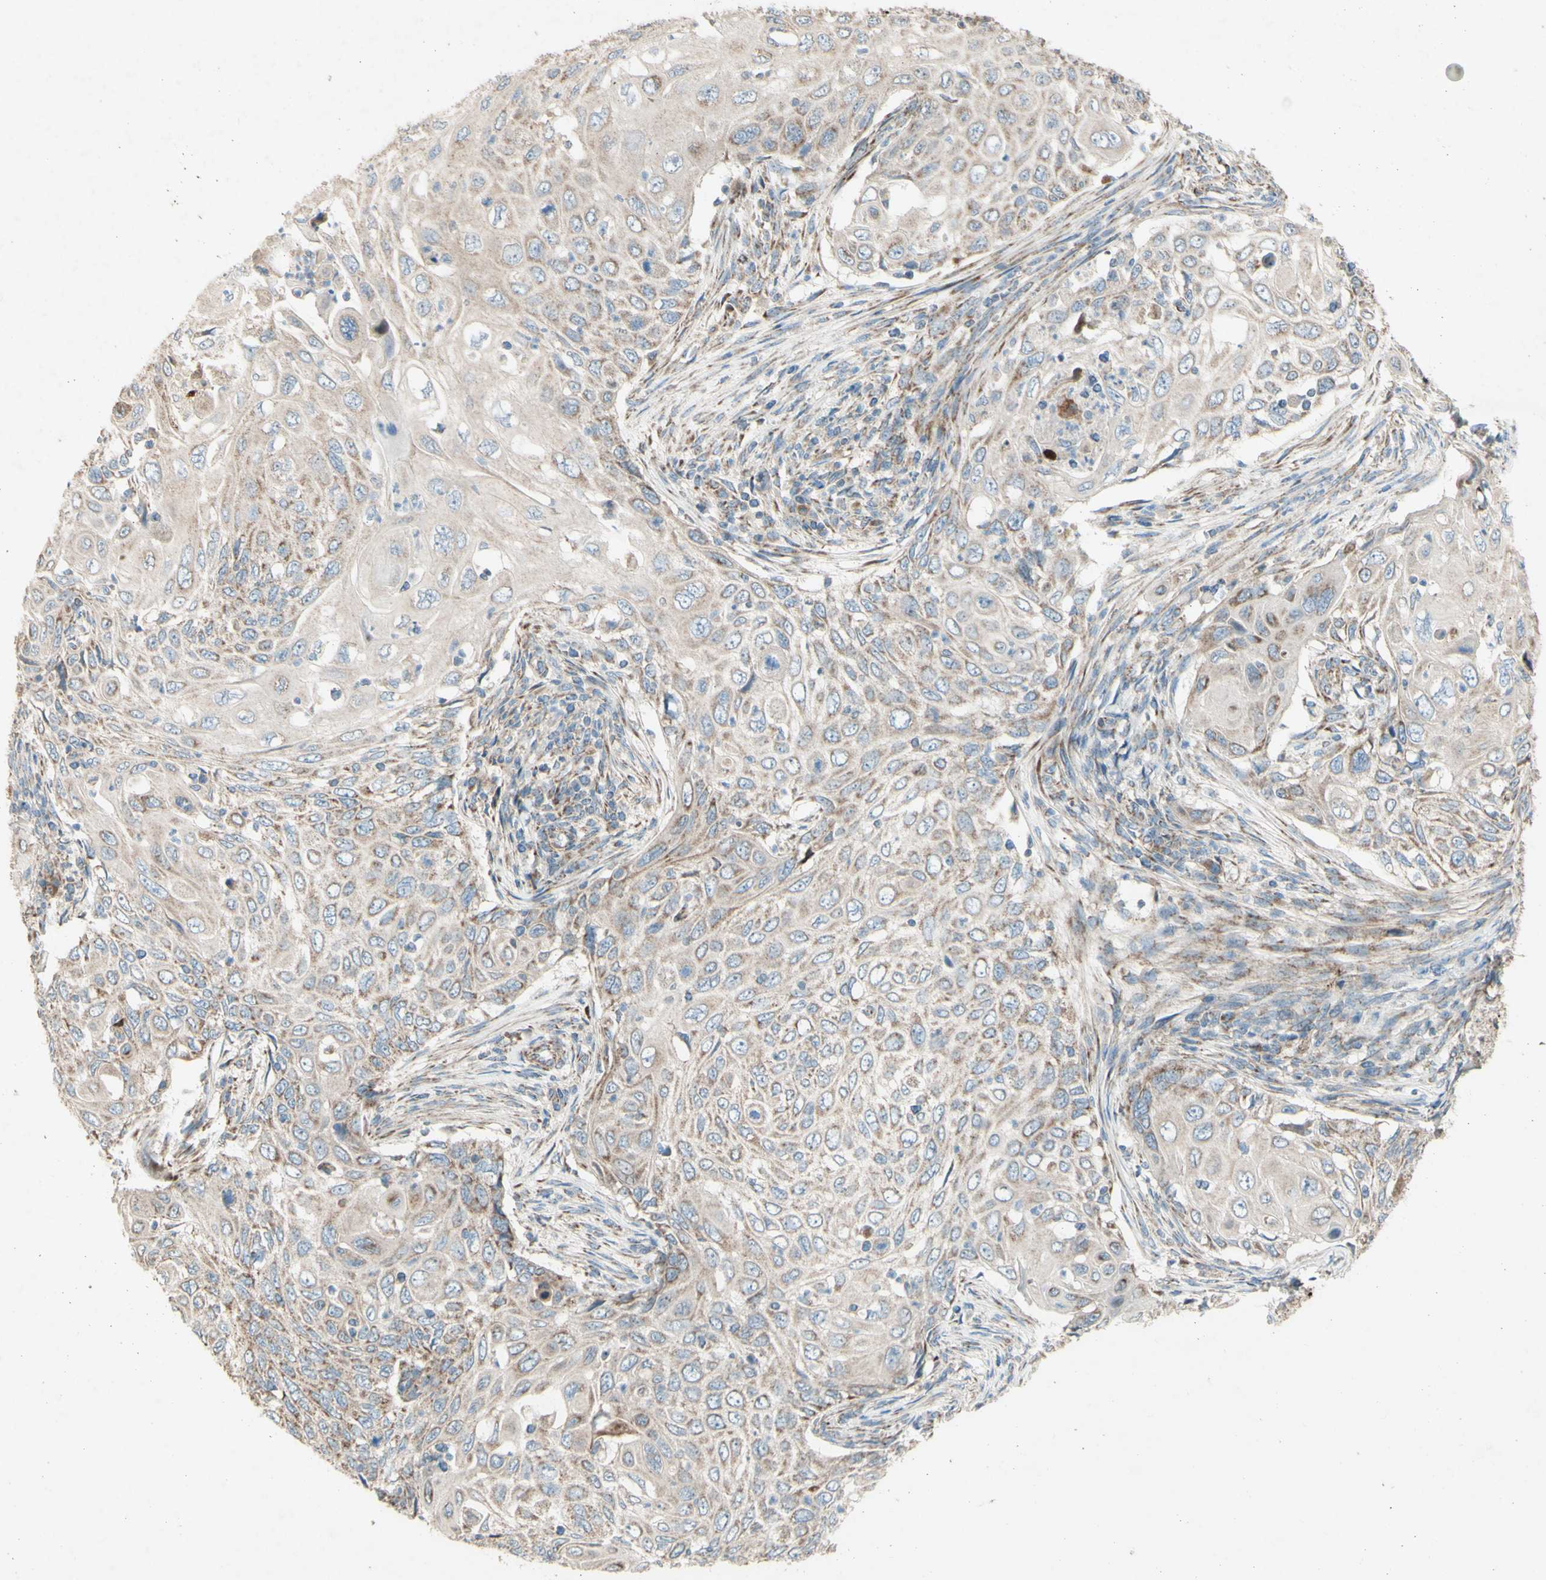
{"staining": {"intensity": "moderate", "quantity": ">75%", "location": "cytoplasmic/membranous"}, "tissue": "cervical cancer", "cell_type": "Tumor cells", "image_type": "cancer", "snomed": [{"axis": "morphology", "description": "Squamous cell carcinoma, NOS"}, {"axis": "topography", "description": "Cervix"}], "caption": "A histopathology image of human cervical cancer (squamous cell carcinoma) stained for a protein shows moderate cytoplasmic/membranous brown staining in tumor cells. (DAB (3,3'-diaminobenzidine) IHC, brown staining for protein, blue staining for nuclei).", "gene": "RHOT1", "patient": {"sex": "female", "age": 70}}